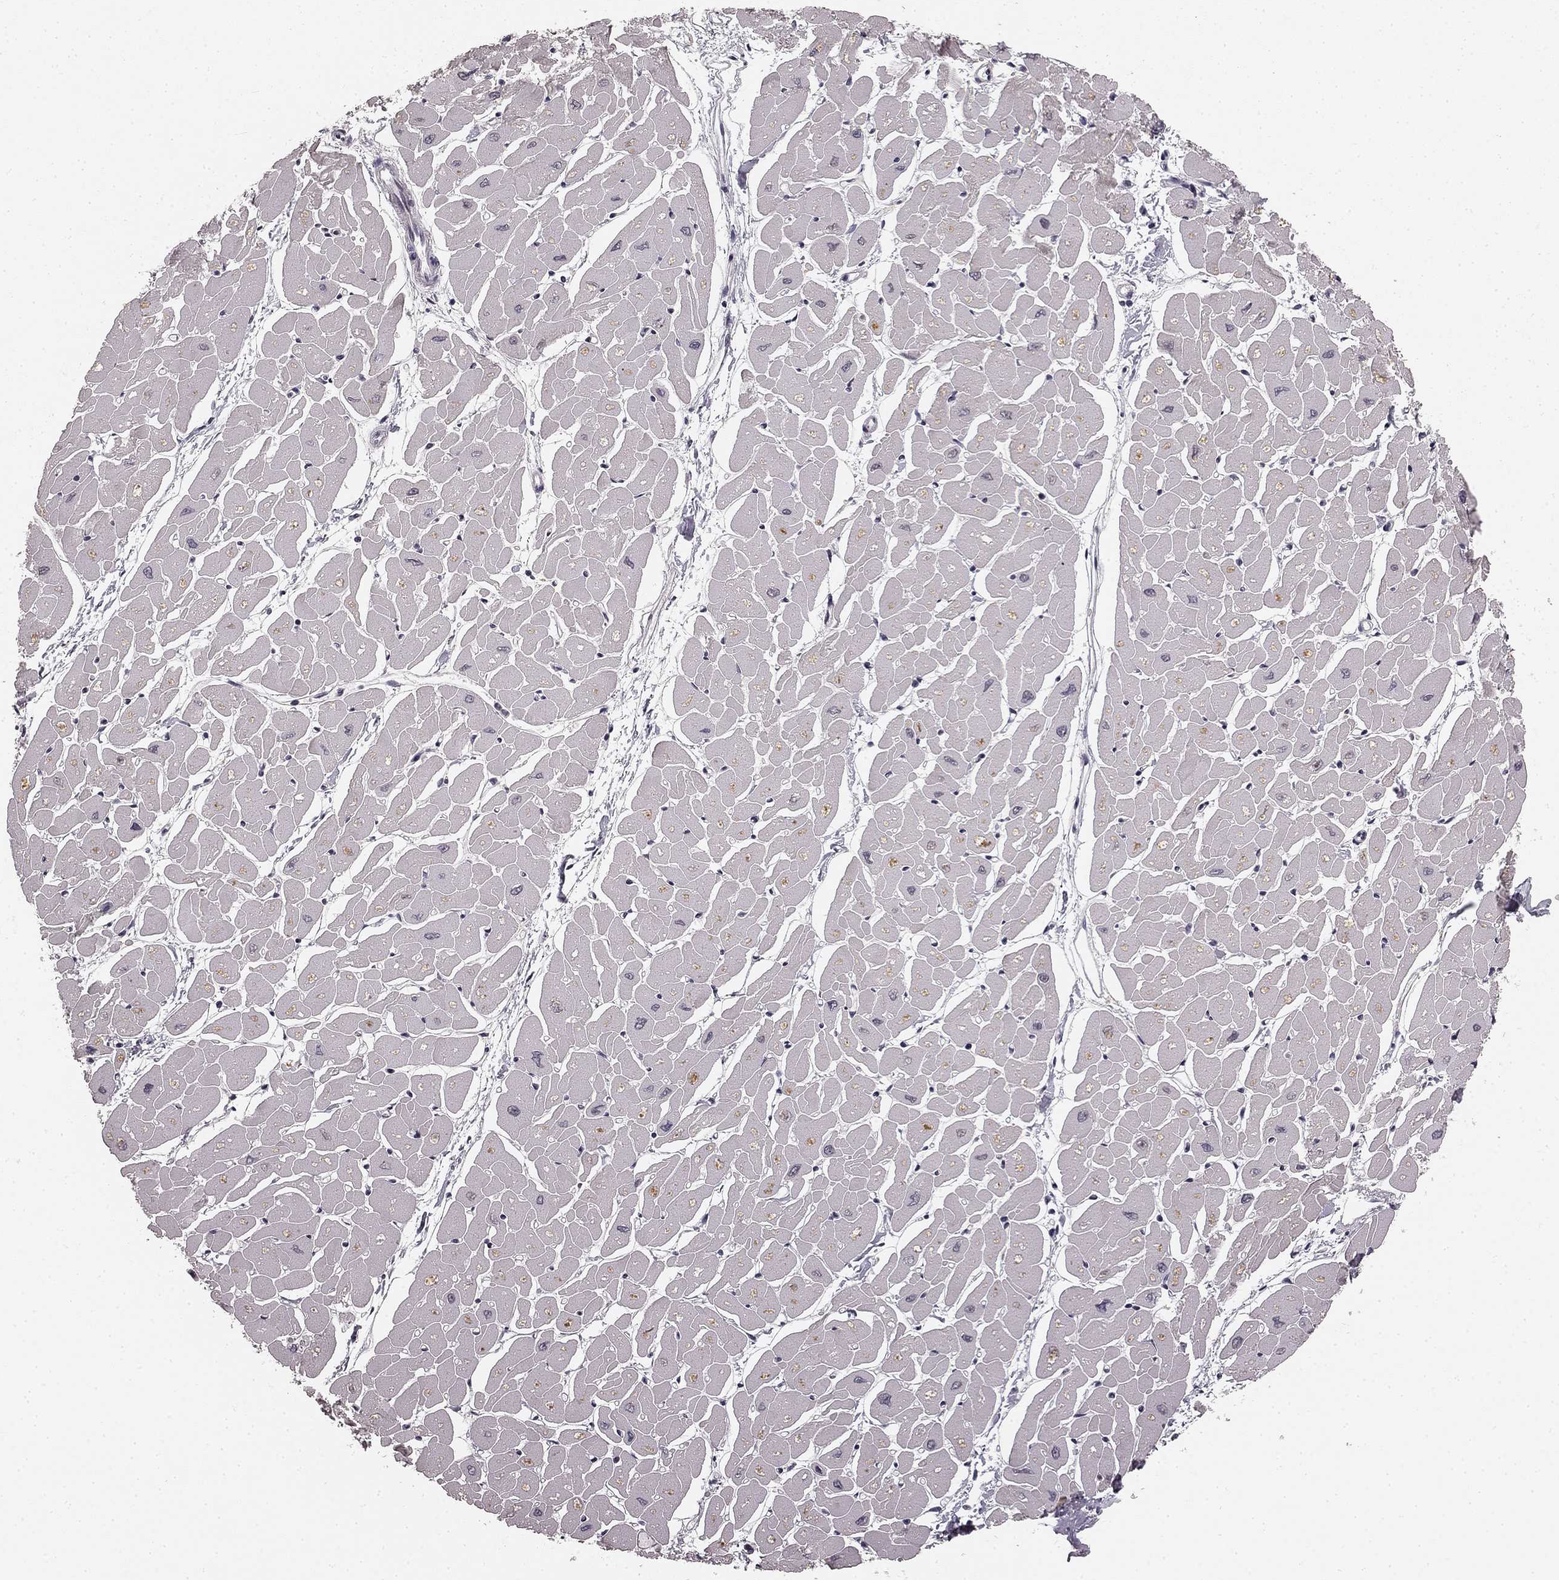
{"staining": {"intensity": "negative", "quantity": "none", "location": "none"}, "tissue": "heart muscle", "cell_type": "Cardiomyocytes", "image_type": "normal", "snomed": [{"axis": "morphology", "description": "Normal tissue, NOS"}, {"axis": "topography", "description": "Heart"}], "caption": "Immunohistochemistry (IHC) of normal human heart muscle displays no positivity in cardiomyocytes.", "gene": "HCN4", "patient": {"sex": "male", "age": 57}}